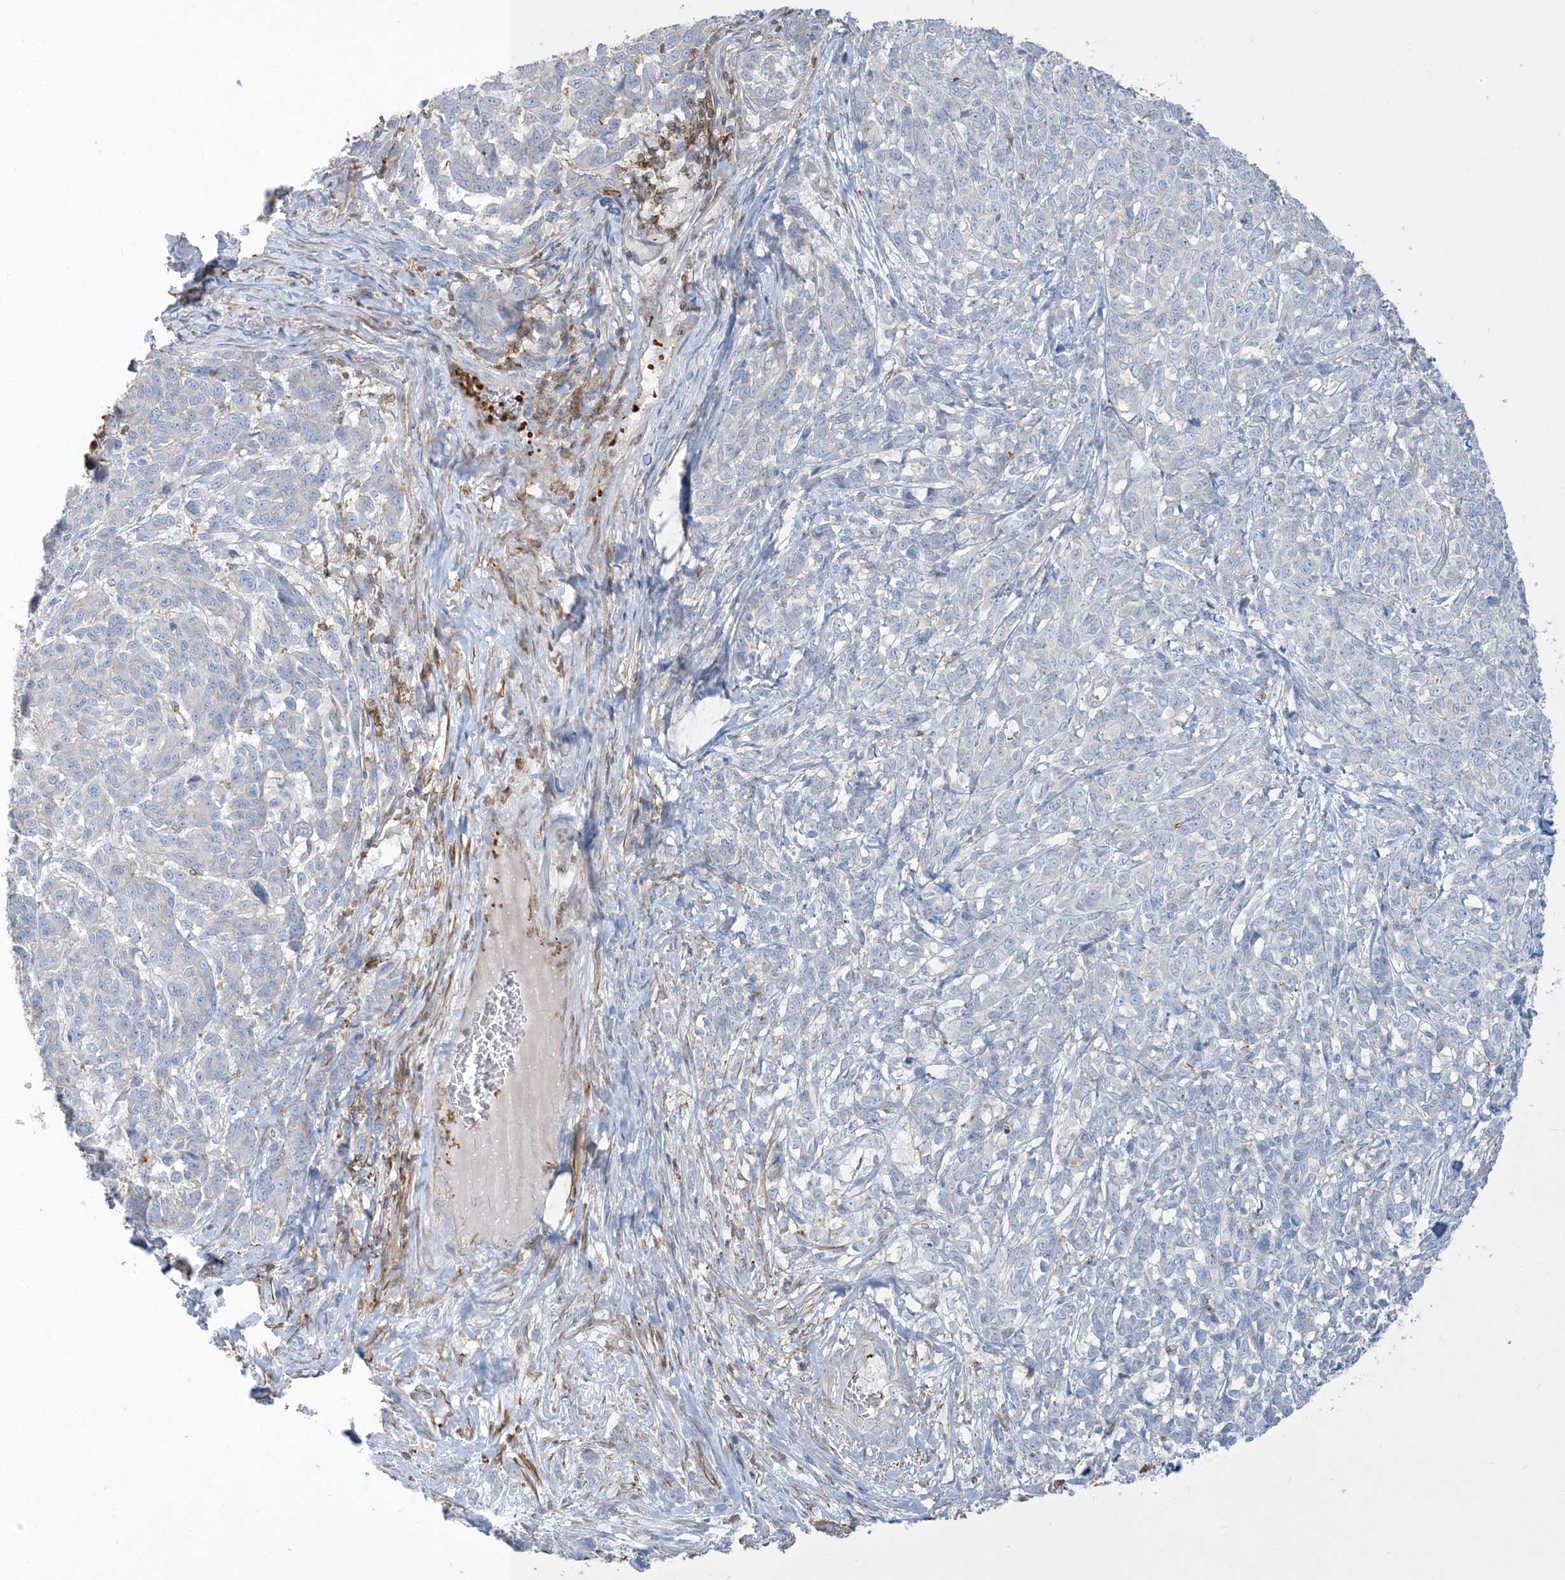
{"staining": {"intensity": "negative", "quantity": "none", "location": "none"}, "tissue": "melanoma", "cell_type": "Tumor cells", "image_type": "cancer", "snomed": [{"axis": "morphology", "description": "Malignant melanoma, NOS"}, {"axis": "topography", "description": "Skin"}], "caption": "This is an immunohistochemistry histopathology image of malignant melanoma. There is no expression in tumor cells.", "gene": "GTF3C2", "patient": {"sex": "male", "age": 49}}